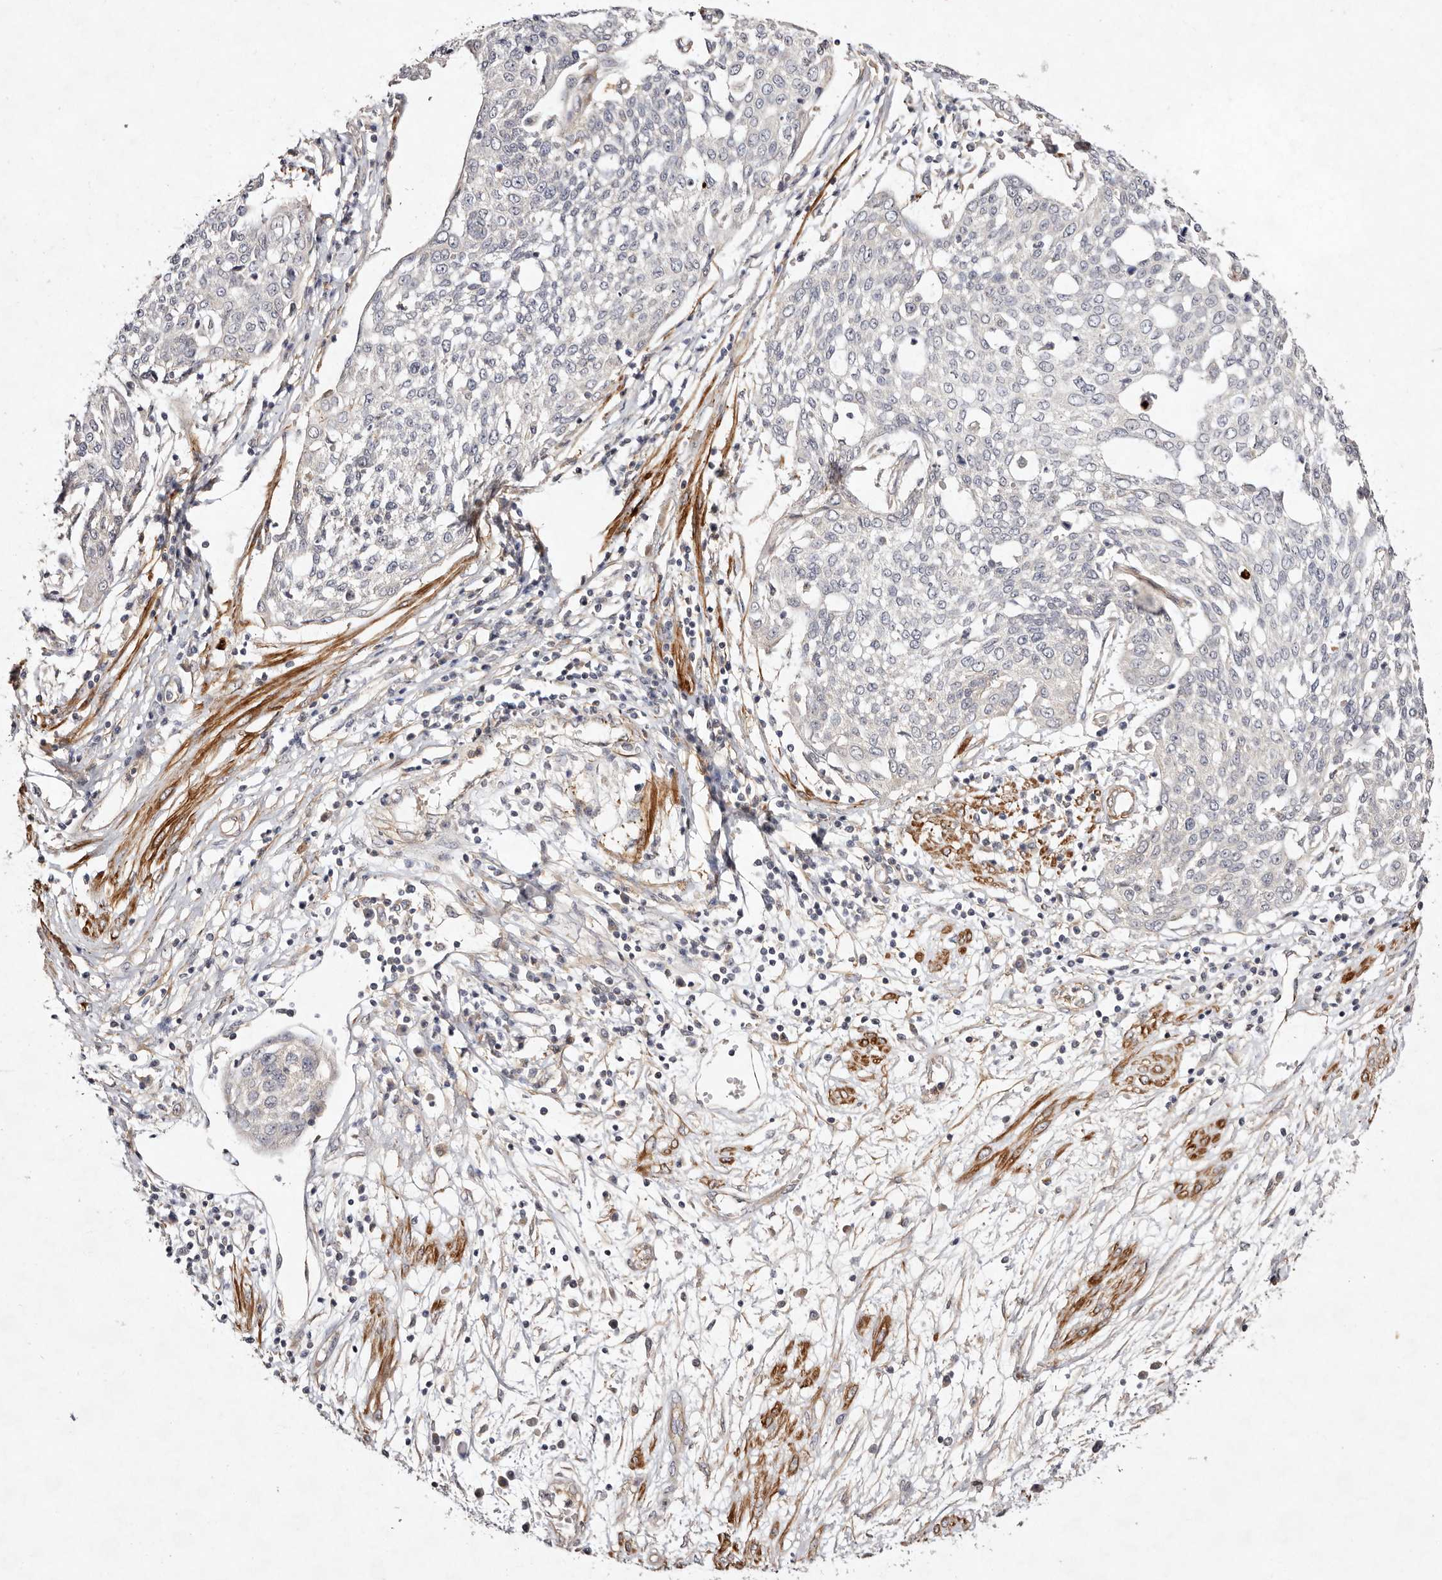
{"staining": {"intensity": "negative", "quantity": "none", "location": "none"}, "tissue": "cervical cancer", "cell_type": "Tumor cells", "image_type": "cancer", "snomed": [{"axis": "morphology", "description": "Squamous cell carcinoma, NOS"}, {"axis": "topography", "description": "Cervix"}], "caption": "This is a micrograph of immunohistochemistry (IHC) staining of squamous cell carcinoma (cervical), which shows no expression in tumor cells.", "gene": "MTMR11", "patient": {"sex": "female", "age": 34}}